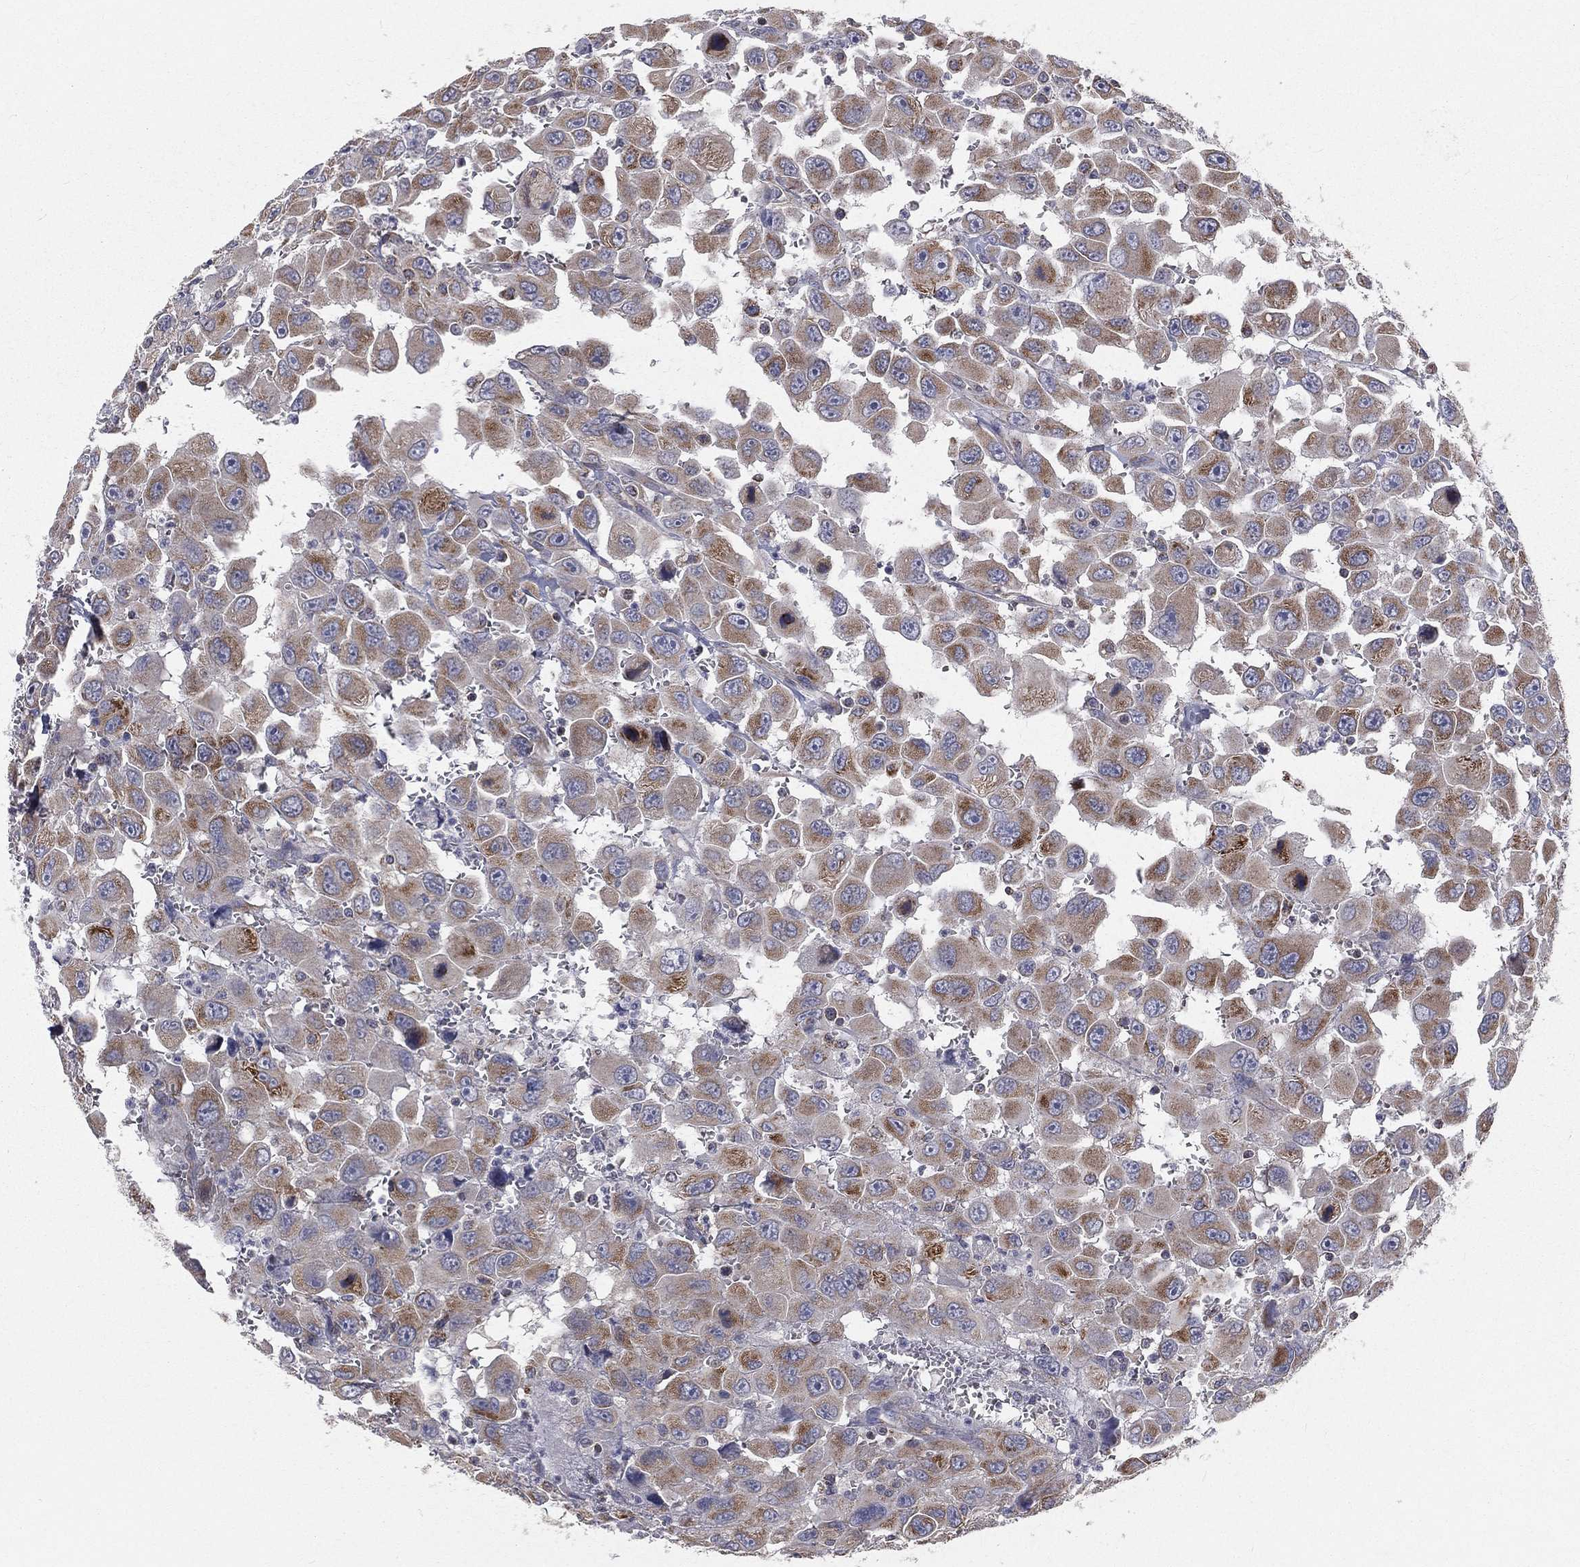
{"staining": {"intensity": "moderate", "quantity": "25%-75%", "location": "cytoplasmic/membranous"}, "tissue": "head and neck cancer", "cell_type": "Tumor cells", "image_type": "cancer", "snomed": [{"axis": "morphology", "description": "Squamous cell carcinoma, NOS"}, {"axis": "morphology", "description": "Squamous cell carcinoma, metastatic, NOS"}, {"axis": "topography", "description": "Oral tissue"}, {"axis": "topography", "description": "Head-Neck"}], "caption": "Moderate cytoplasmic/membranous protein positivity is identified in about 25%-75% of tumor cells in squamous cell carcinoma (head and neck).", "gene": "HADH", "patient": {"sex": "female", "age": 85}}